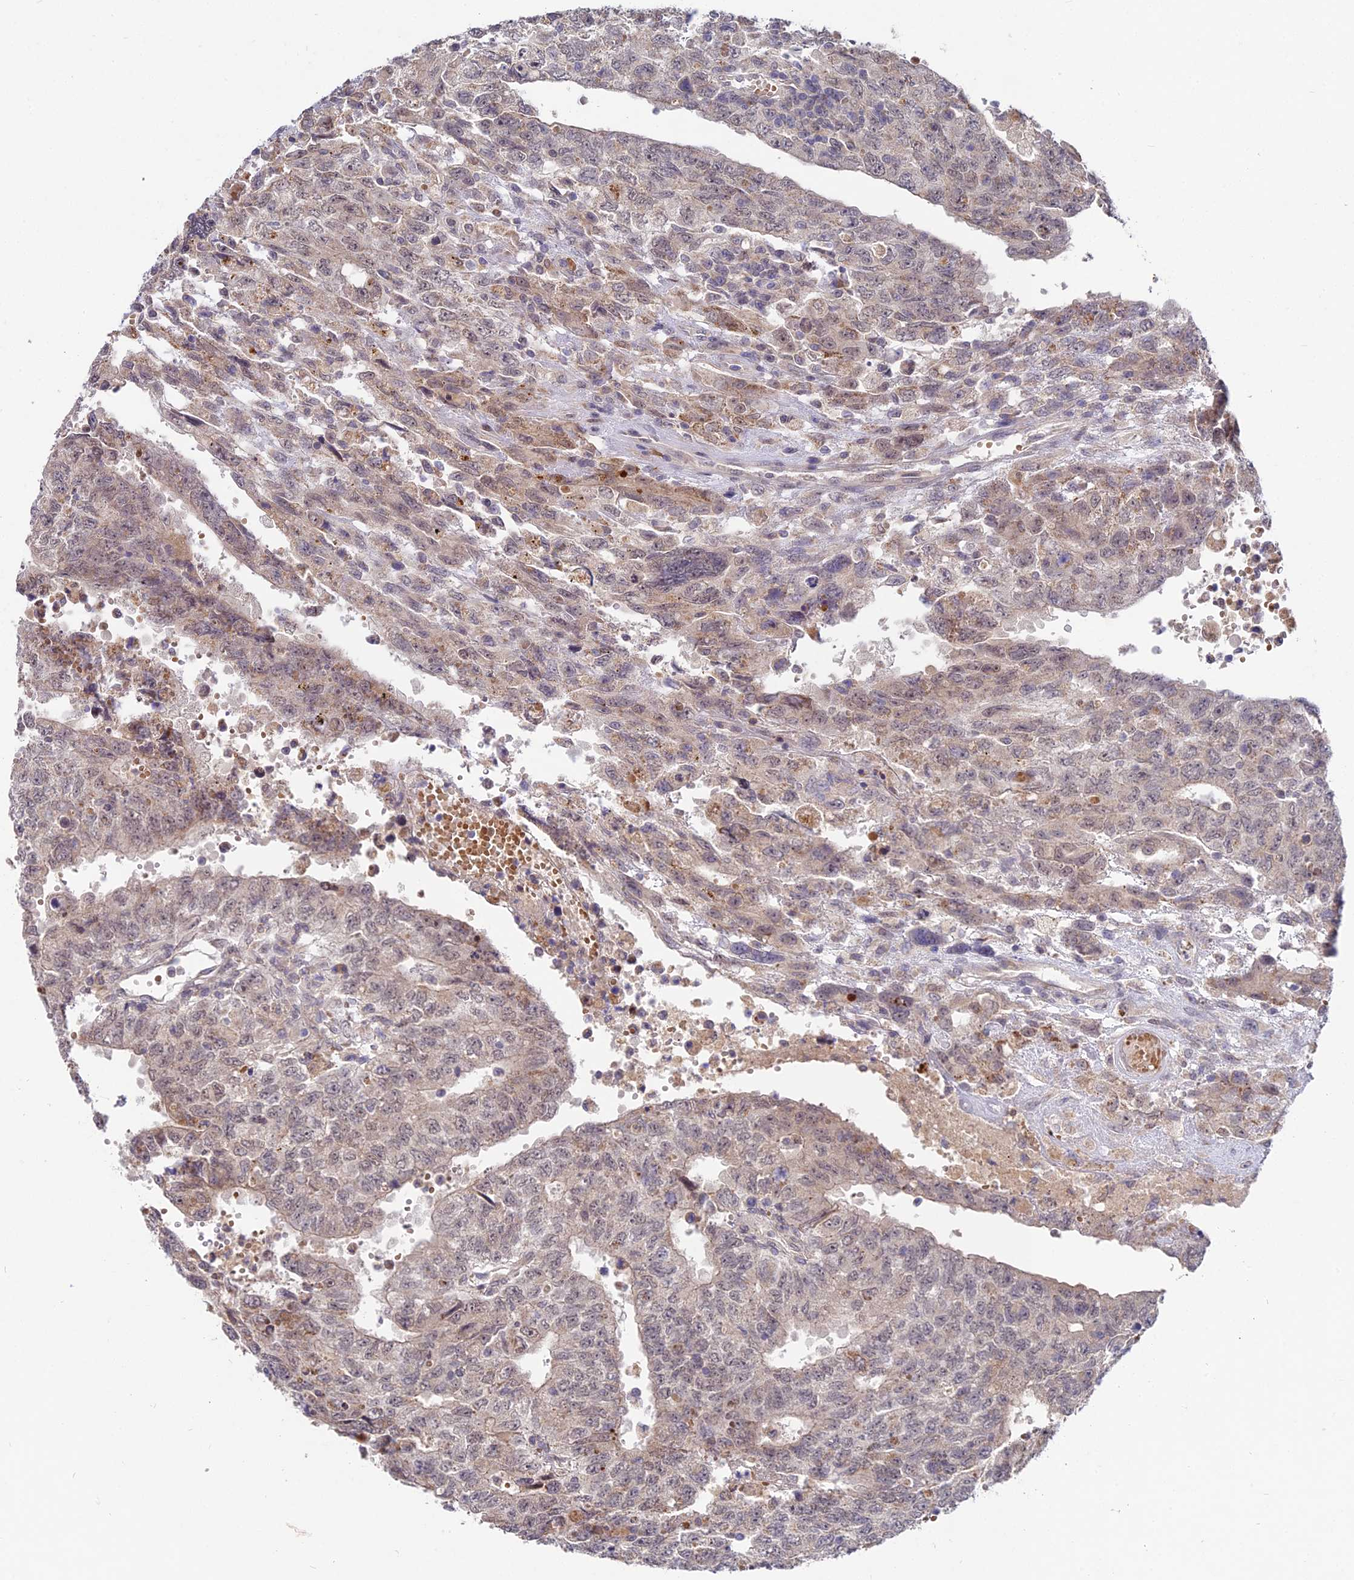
{"staining": {"intensity": "weak", "quantity": ">75%", "location": "cytoplasmic/membranous,nuclear"}, "tissue": "testis cancer", "cell_type": "Tumor cells", "image_type": "cancer", "snomed": [{"axis": "morphology", "description": "Carcinoma, Embryonal, NOS"}, {"axis": "topography", "description": "Testis"}], "caption": "Human testis embryonal carcinoma stained for a protein (brown) displays weak cytoplasmic/membranous and nuclear positive expression in about >75% of tumor cells.", "gene": "WDR43", "patient": {"sex": "male", "age": 34}}